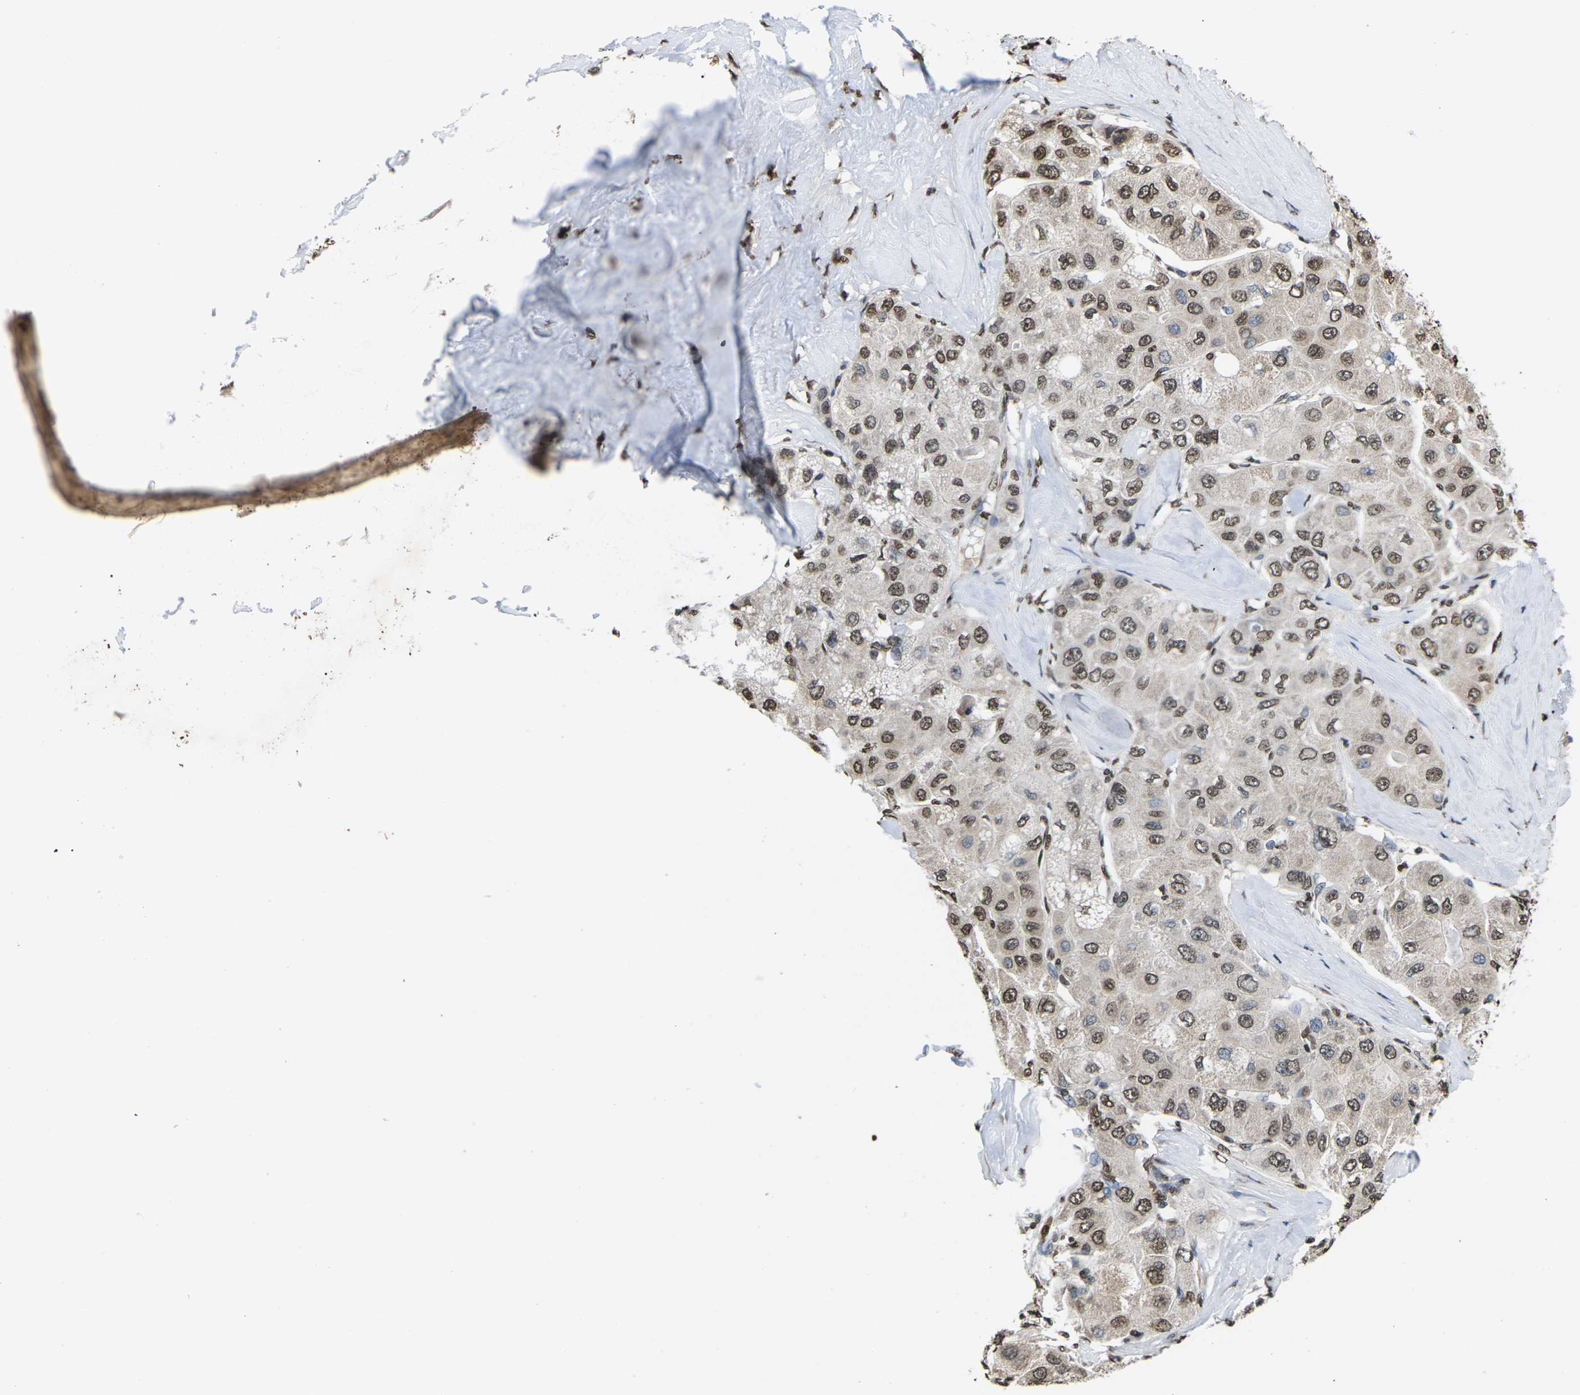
{"staining": {"intensity": "moderate", "quantity": ">75%", "location": "nuclear"}, "tissue": "liver cancer", "cell_type": "Tumor cells", "image_type": "cancer", "snomed": [{"axis": "morphology", "description": "Carcinoma, Hepatocellular, NOS"}, {"axis": "topography", "description": "Liver"}], "caption": "A photomicrograph showing moderate nuclear positivity in approximately >75% of tumor cells in liver hepatocellular carcinoma, as visualized by brown immunohistochemical staining.", "gene": "EMSY", "patient": {"sex": "male", "age": 80}}